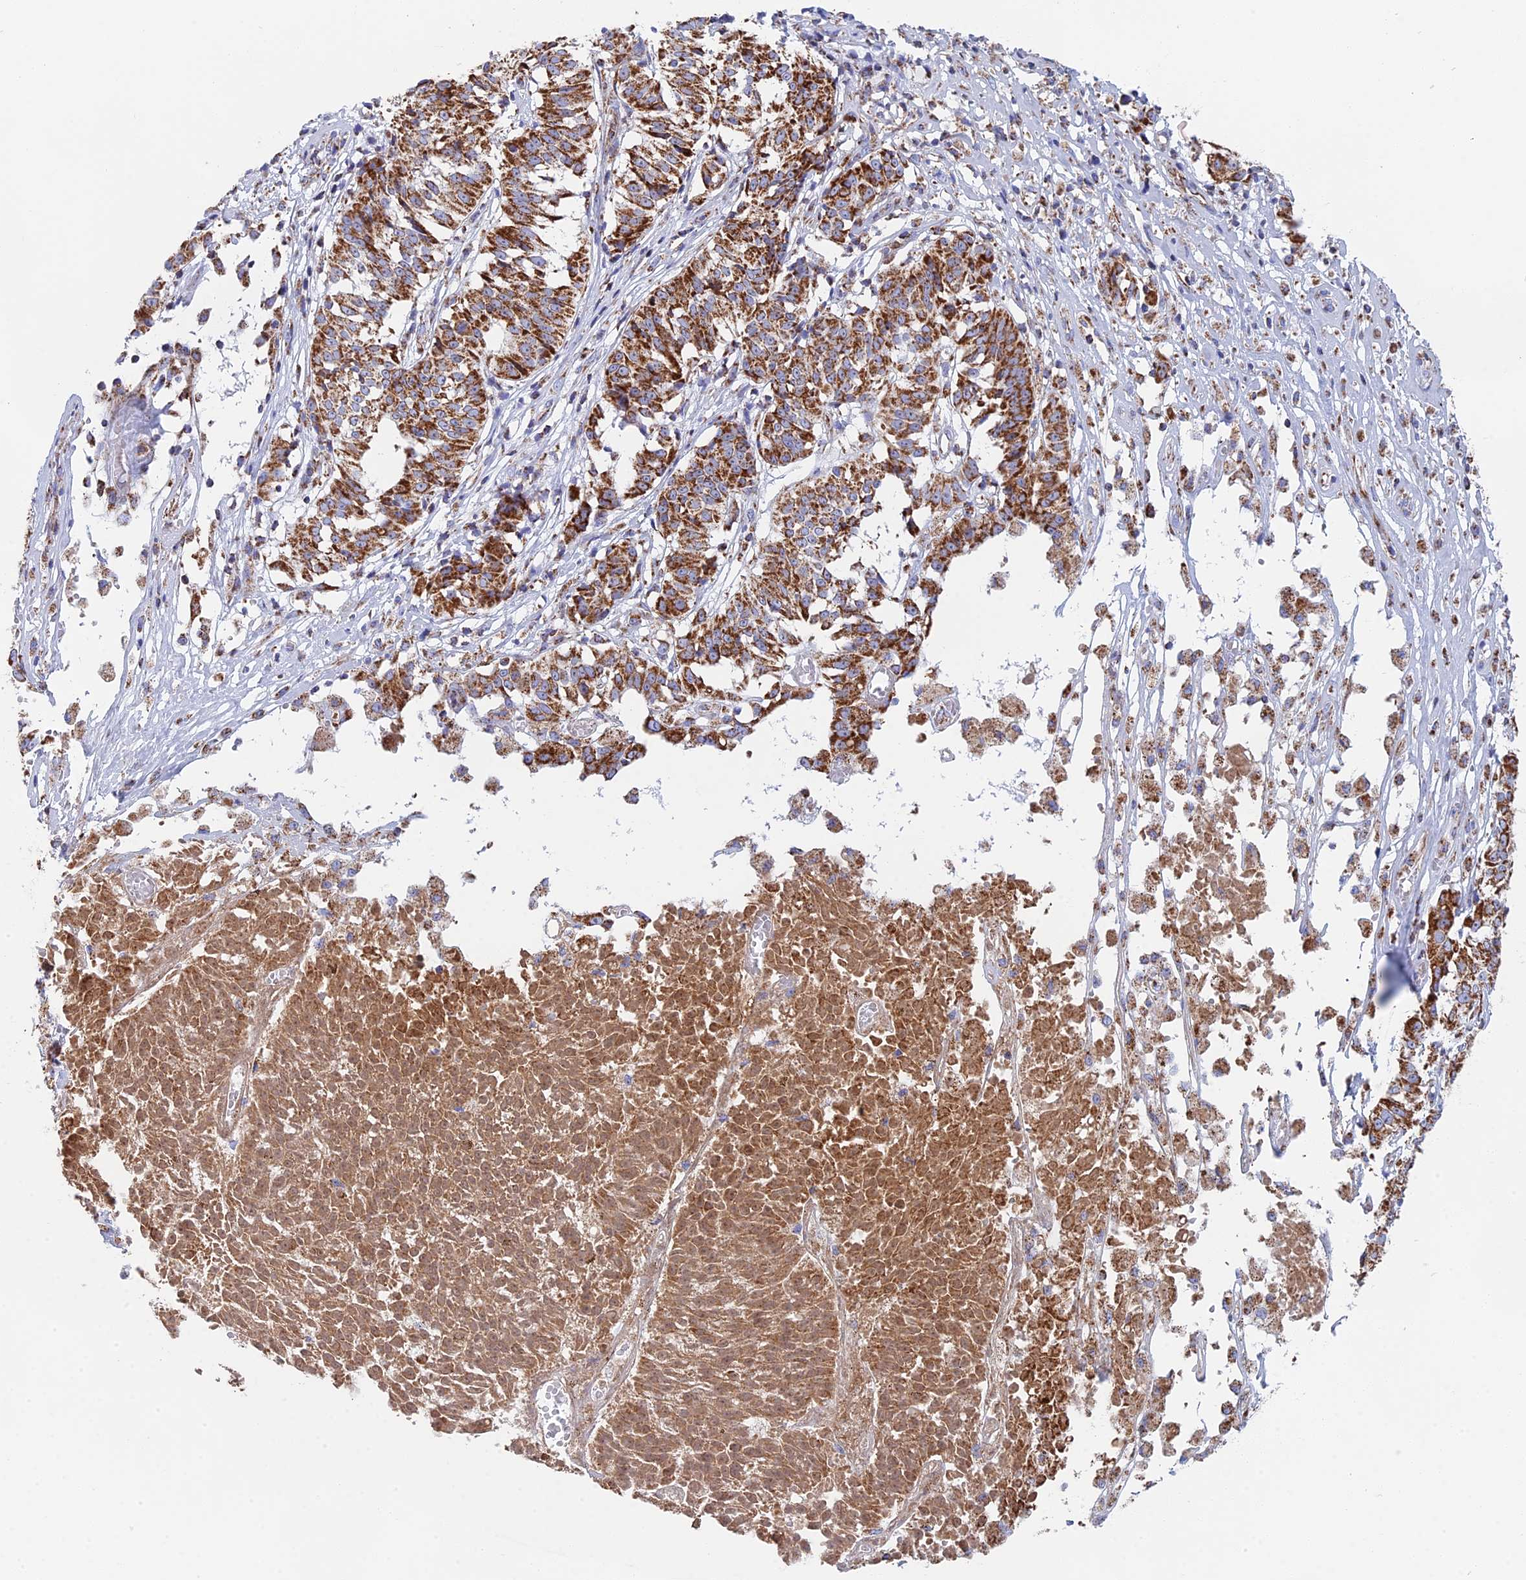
{"staining": {"intensity": "strong", "quantity": ">75%", "location": "cytoplasmic/membranous"}, "tissue": "melanoma", "cell_type": "Tumor cells", "image_type": "cancer", "snomed": [{"axis": "morphology", "description": "Malignant melanoma, NOS"}, {"axis": "topography", "description": "Skin"}], "caption": "Immunohistochemistry of human malignant melanoma shows high levels of strong cytoplasmic/membranous staining in approximately >75% of tumor cells.", "gene": "NDUFA5", "patient": {"sex": "female", "age": 72}}